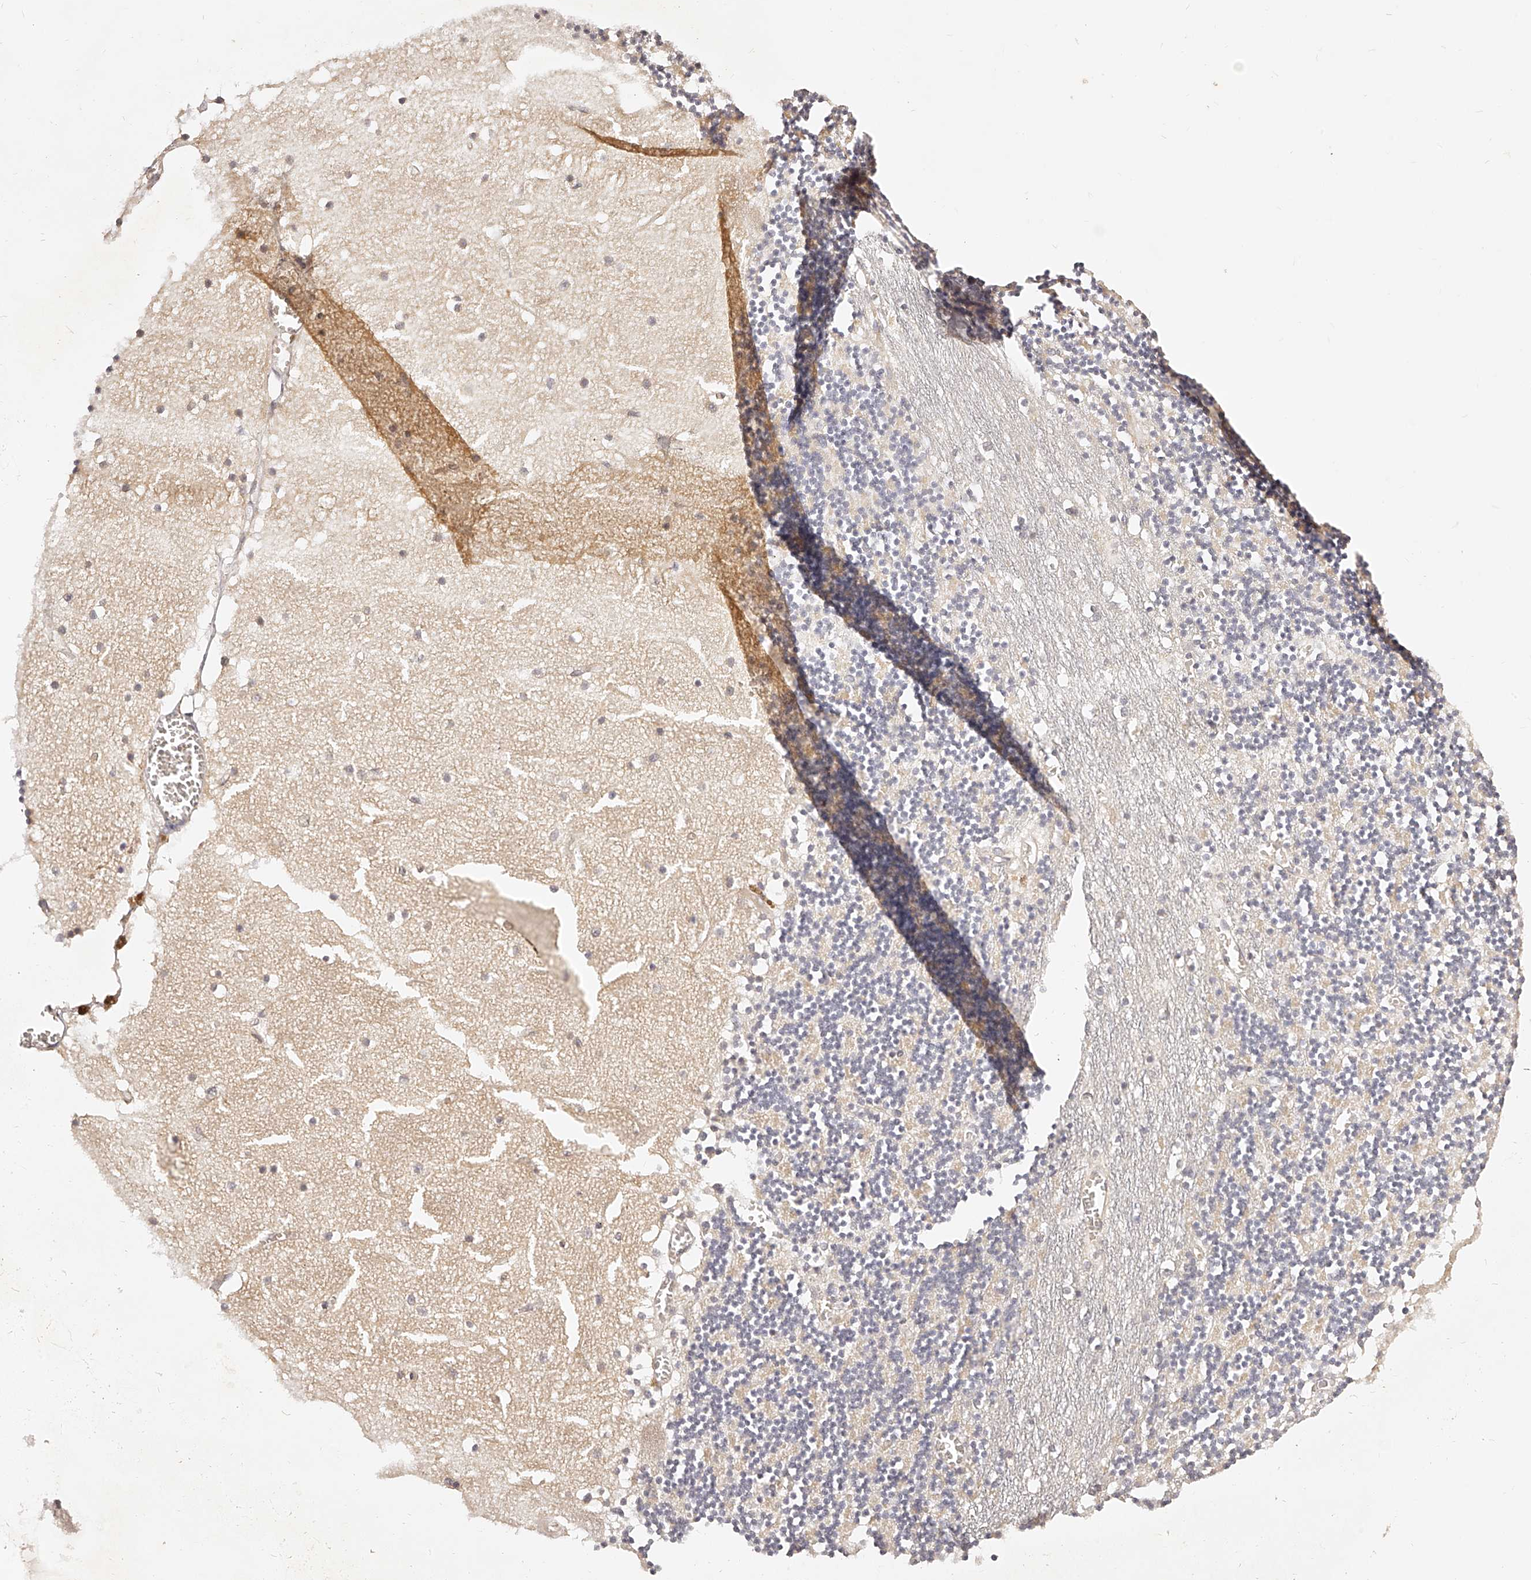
{"staining": {"intensity": "negative", "quantity": "none", "location": "none"}, "tissue": "cerebellum", "cell_type": "Cells in granular layer", "image_type": "normal", "snomed": [{"axis": "morphology", "description": "Normal tissue, NOS"}, {"axis": "topography", "description": "Cerebellum"}], "caption": "Immunohistochemistry (IHC) of normal cerebellum reveals no expression in cells in granular layer. (DAB (3,3'-diaminobenzidine) immunohistochemistry (IHC) visualized using brightfield microscopy, high magnification).", "gene": "ZNF789", "patient": {"sex": "female", "age": 28}}